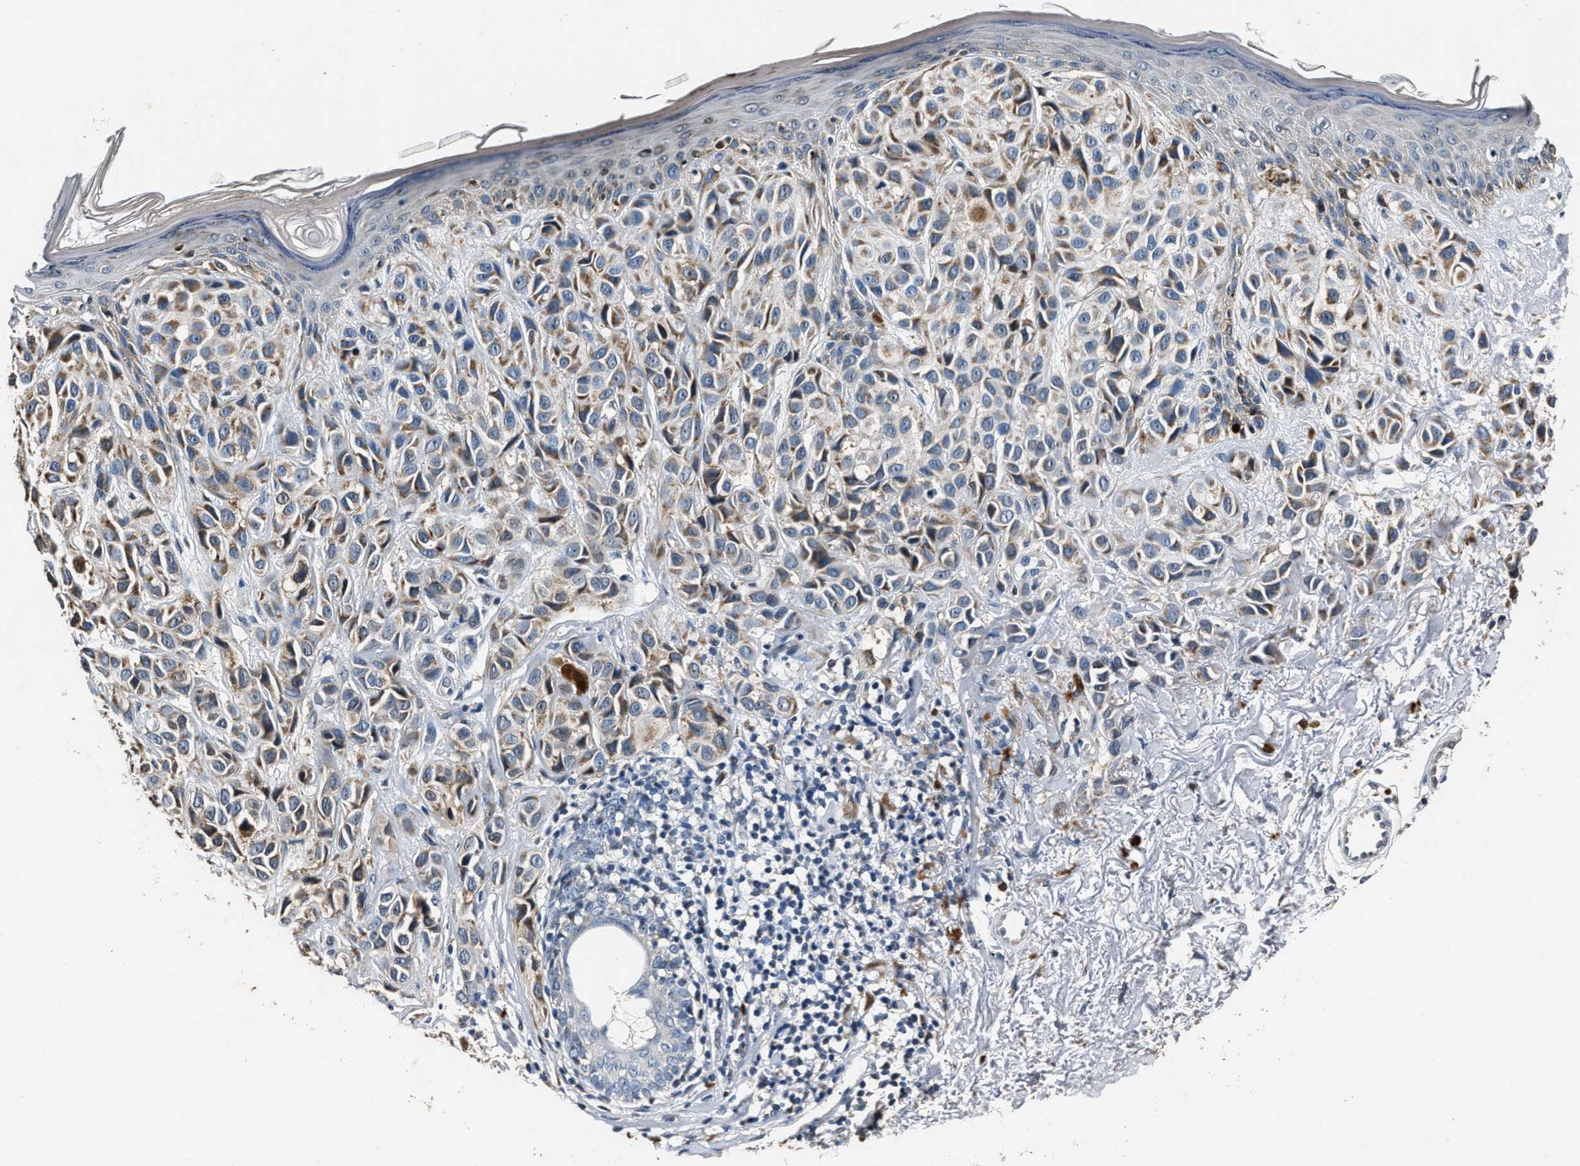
{"staining": {"intensity": "moderate", "quantity": "<25%", "location": "cytoplasmic/membranous"}, "tissue": "melanoma", "cell_type": "Tumor cells", "image_type": "cancer", "snomed": [{"axis": "morphology", "description": "Malignant melanoma, NOS"}, {"axis": "topography", "description": "Skin"}], "caption": "IHC (DAB) staining of melanoma exhibits moderate cytoplasmic/membranous protein staining in about <25% of tumor cells.", "gene": "NSUN5", "patient": {"sex": "female", "age": 58}}